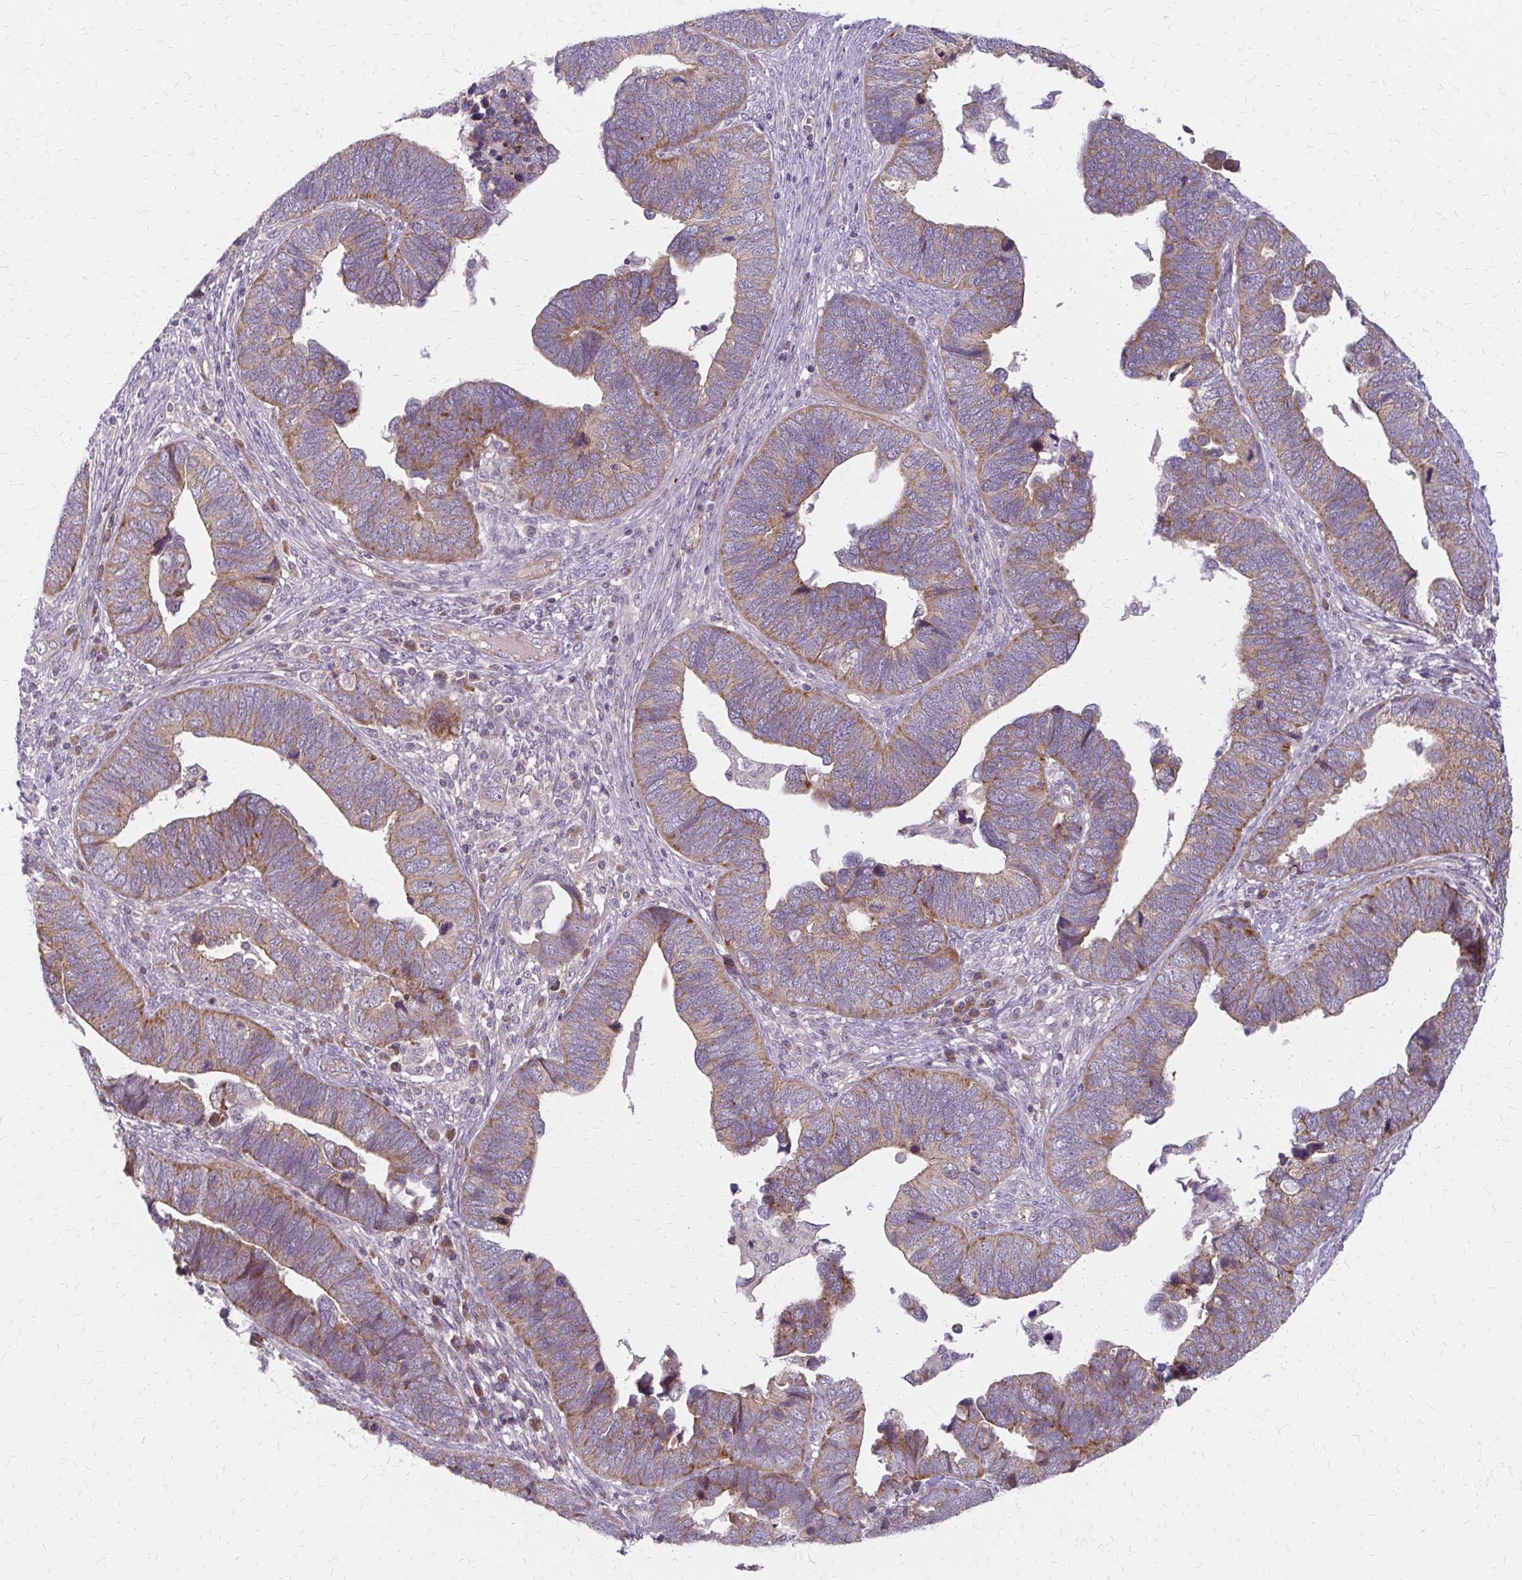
{"staining": {"intensity": "moderate", "quantity": ">75%", "location": "cytoplasmic/membranous"}, "tissue": "endometrial cancer", "cell_type": "Tumor cells", "image_type": "cancer", "snomed": [{"axis": "morphology", "description": "Adenocarcinoma, NOS"}, {"axis": "topography", "description": "Endometrium"}], "caption": "Moderate cytoplasmic/membranous expression is seen in approximately >75% of tumor cells in endometrial adenocarcinoma.", "gene": "ZNF383", "patient": {"sex": "female", "age": 79}}